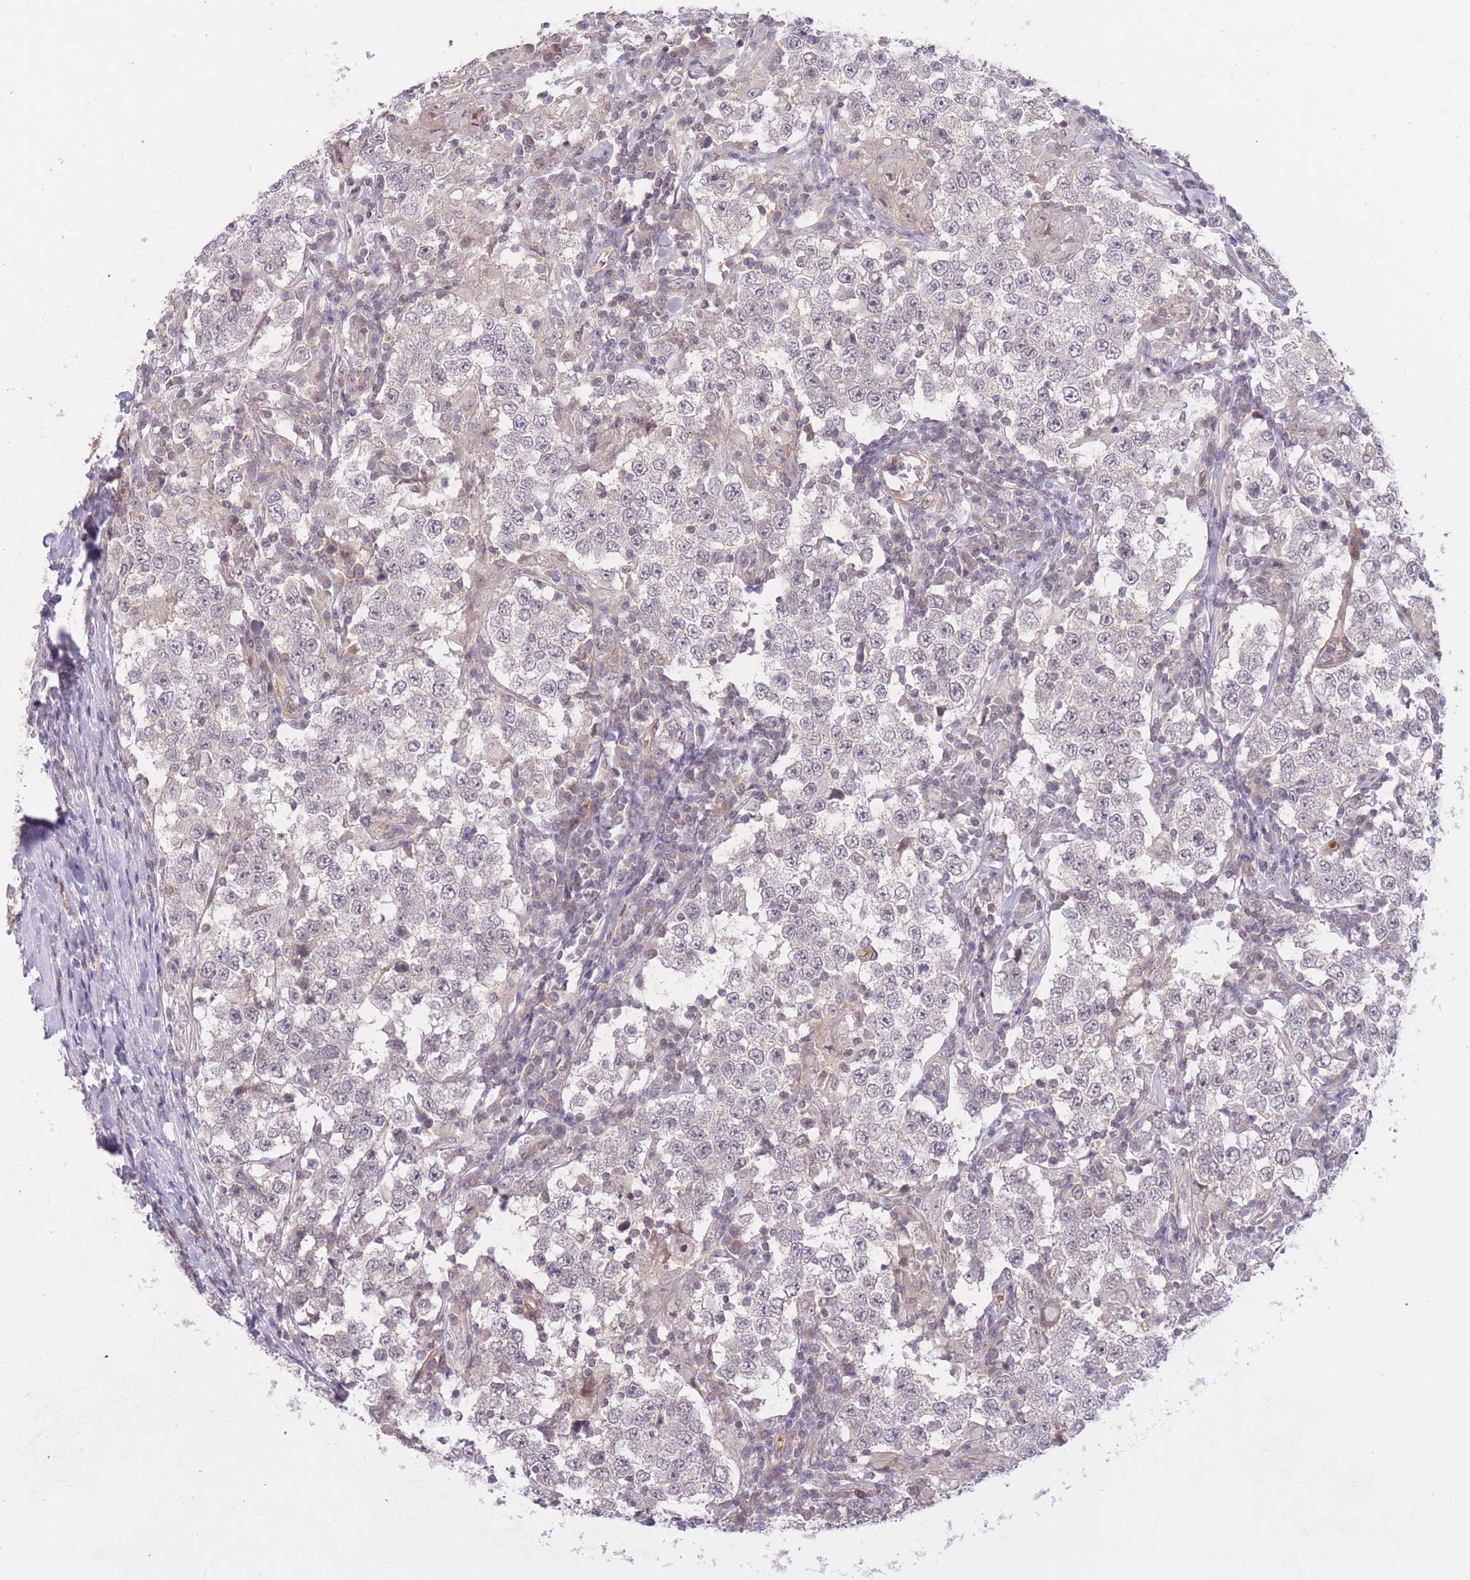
{"staining": {"intensity": "negative", "quantity": "none", "location": "none"}, "tissue": "testis cancer", "cell_type": "Tumor cells", "image_type": "cancer", "snomed": [{"axis": "morphology", "description": "Seminoma, NOS"}, {"axis": "morphology", "description": "Carcinoma, Embryonal, NOS"}, {"axis": "topography", "description": "Testis"}], "caption": "Immunohistochemistry histopathology image of neoplastic tissue: human testis cancer stained with DAB demonstrates no significant protein positivity in tumor cells. Brightfield microscopy of immunohistochemistry stained with DAB (brown) and hematoxylin (blue), captured at high magnification.", "gene": "FUT5", "patient": {"sex": "male", "age": 41}}